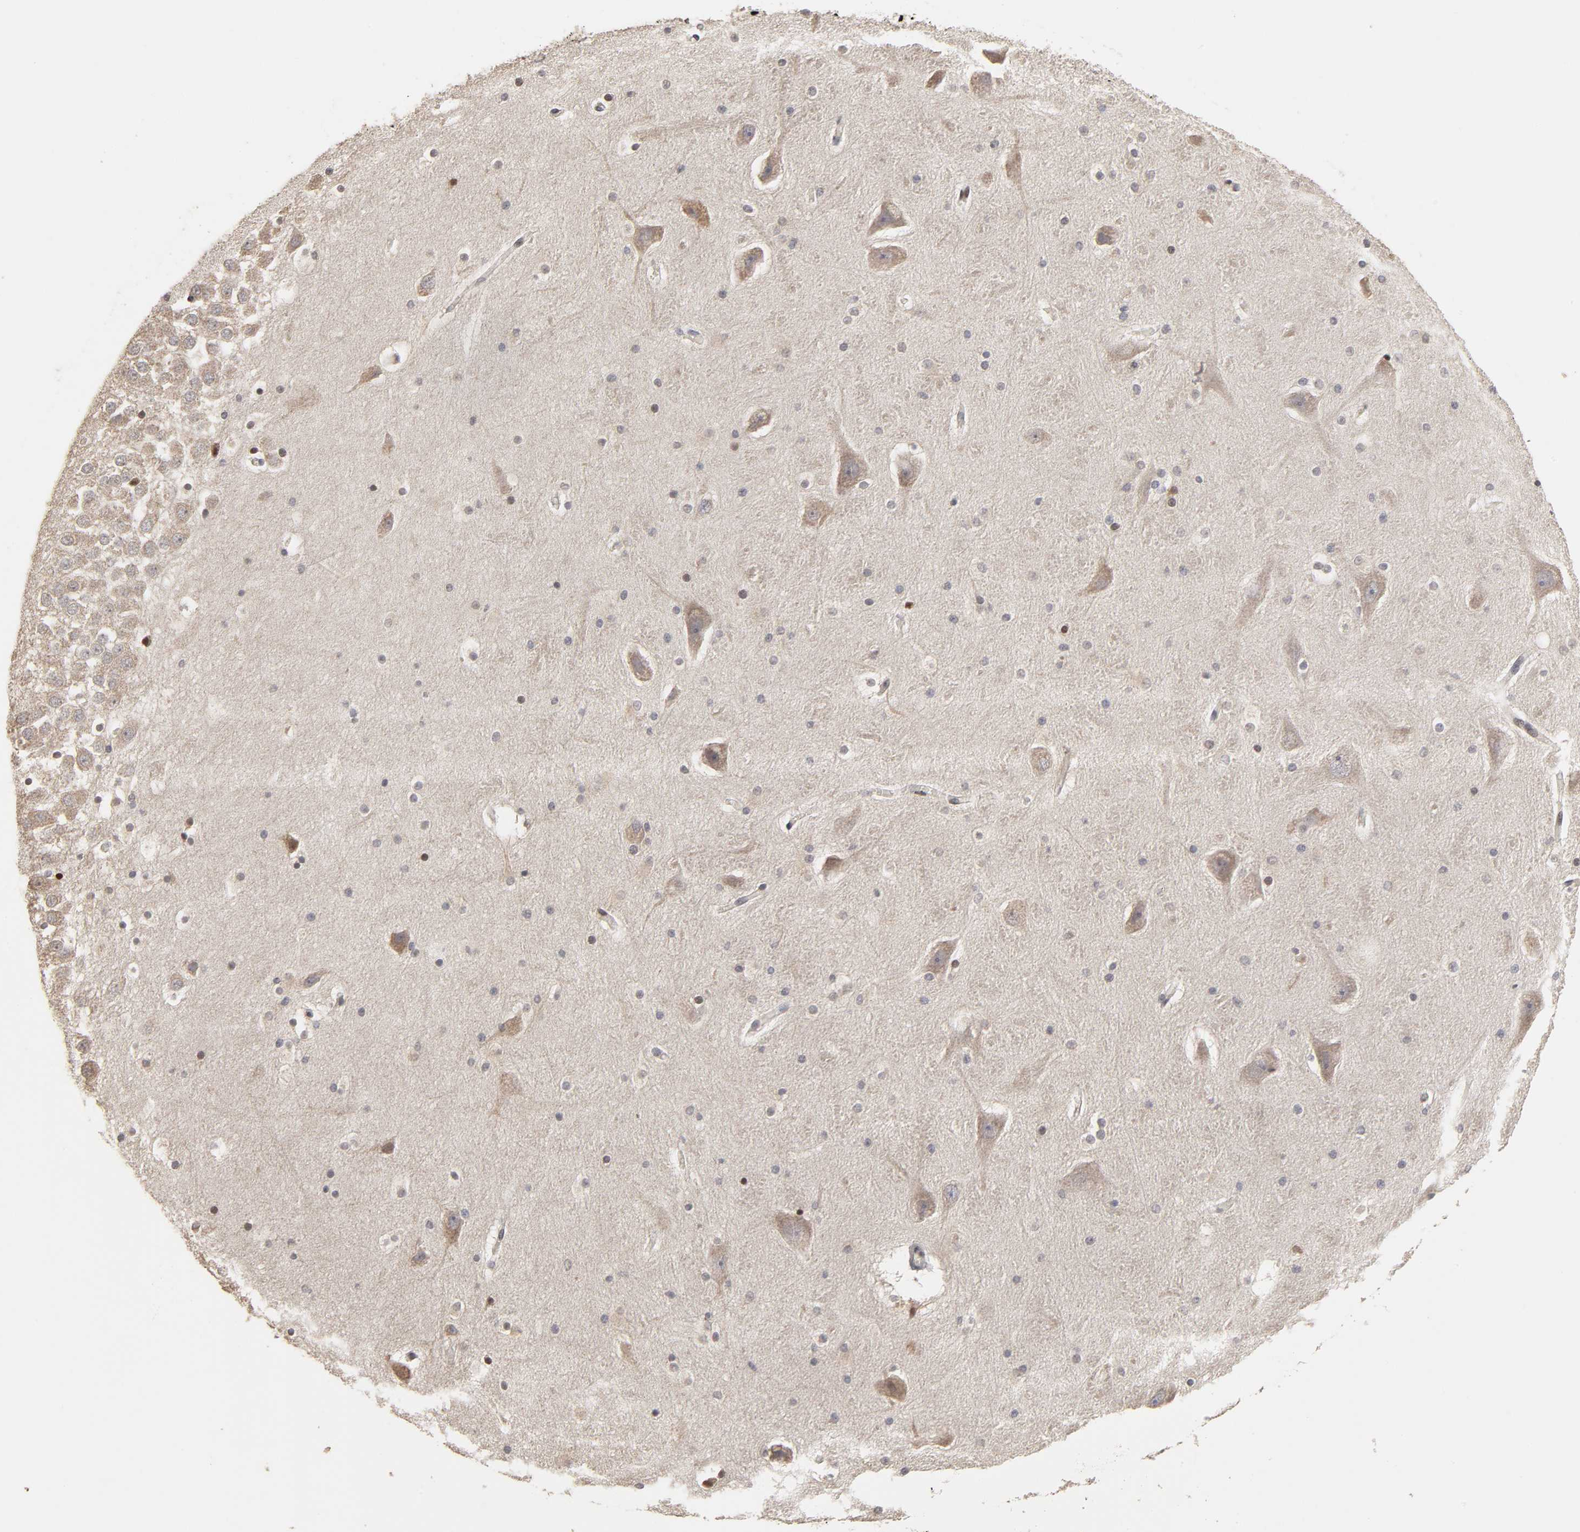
{"staining": {"intensity": "moderate", "quantity": "25%-75%", "location": "nuclear"}, "tissue": "hippocampus", "cell_type": "Glial cells", "image_type": "normal", "snomed": [{"axis": "morphology", "description": "Normal tissue, NOS"}, {"axis": "topography", "description": "Hippocampus"}], "caption": "Brown immunohistochemical staining in normal hippocampus demonstrates moderate nuclear positivity in approximately 25%-75% of glial cells.", "gene": "ZNF473", "patient": {"sex": "male", "age": 45}}